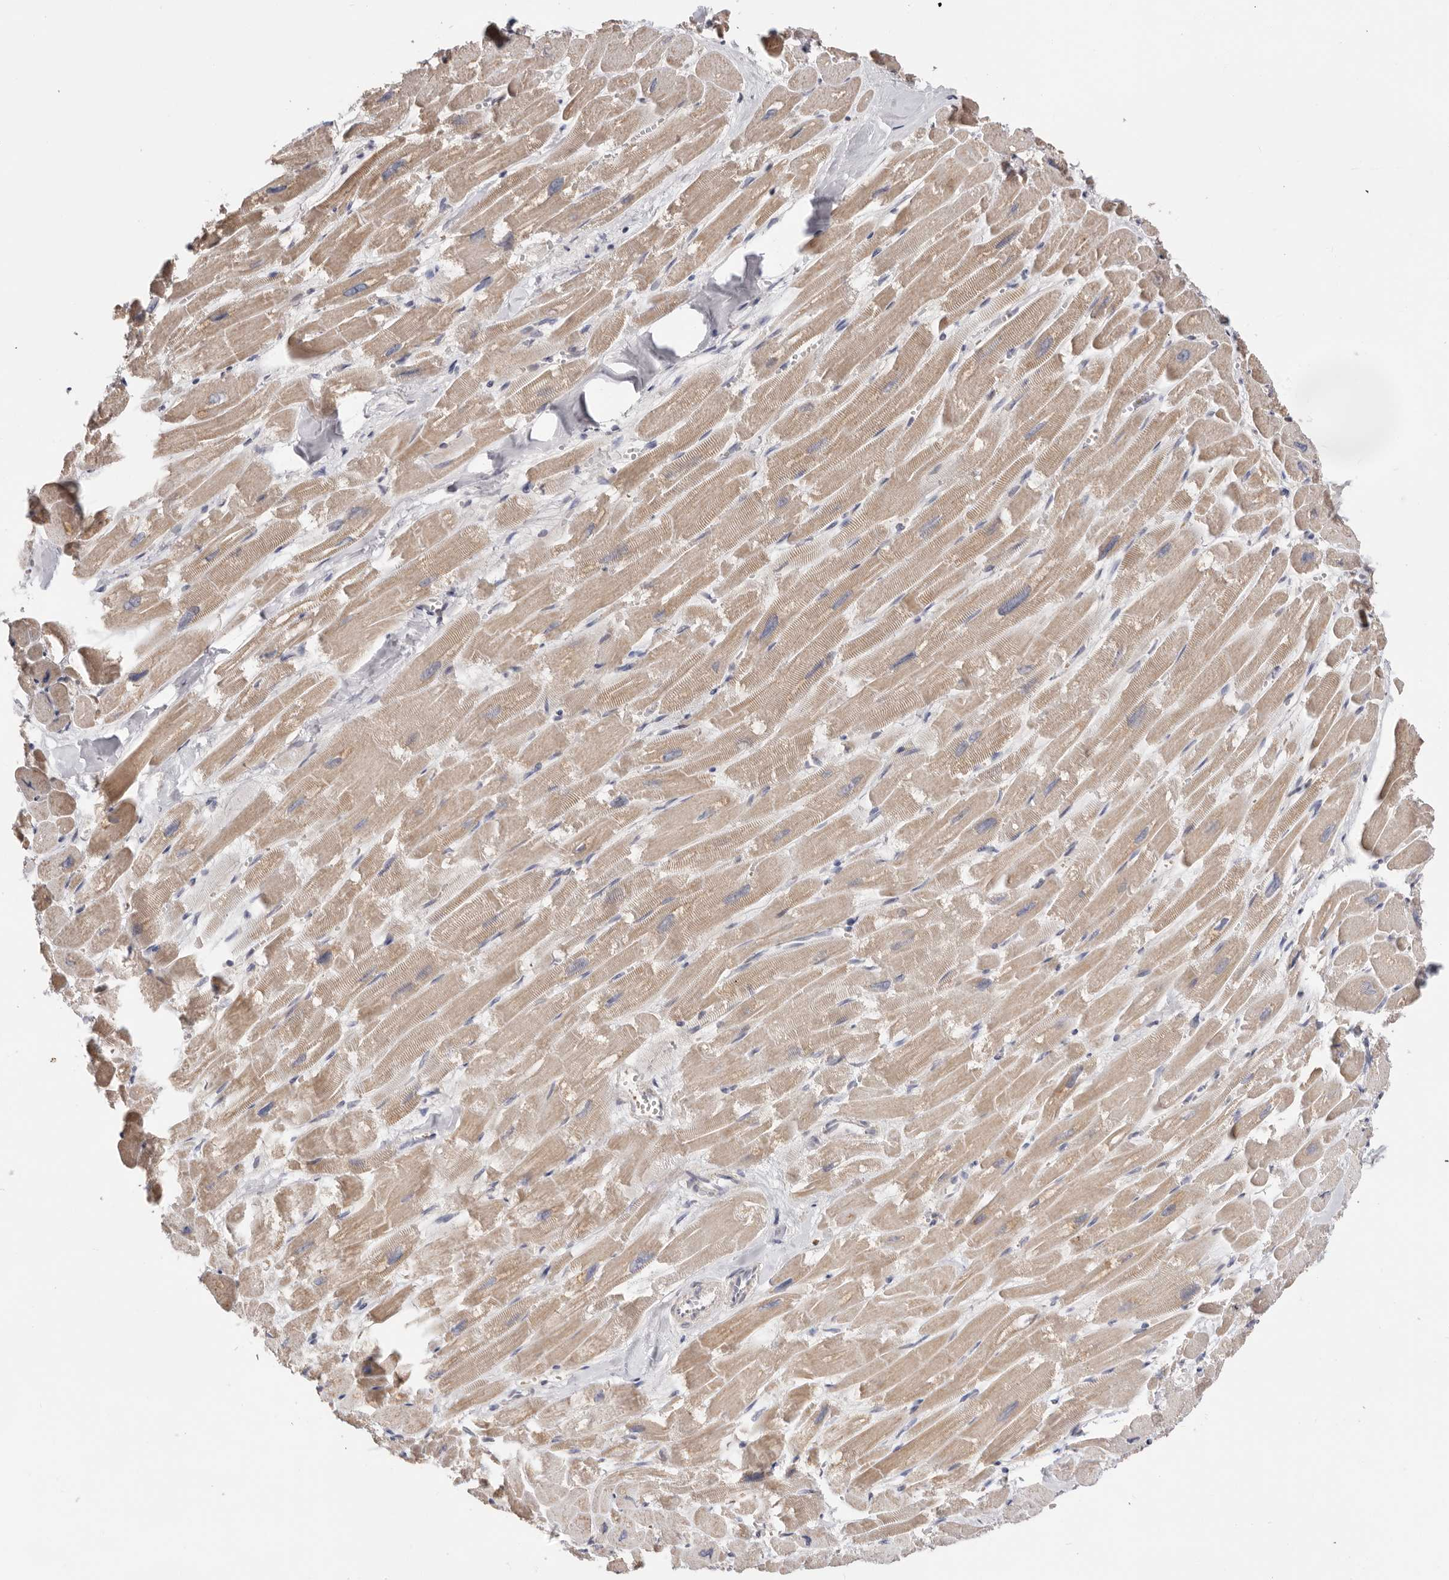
{"staining": {"intensity": "weak", "quantity": ">75%", "location": "cytoplasmic/membranous"}, "tissue": "heart muscle", "cell_type": "Cardiomyocytes", "image_type": "normal", "snomed": [{"axis": "morphology", "description": "Normal tissue, NOS"}, {"axis": "topography", "description": "Heart"}], "caption": "An IHC photomicrograph of benign tissue is shown. Protein staining in brown shows weak cytoplasmic/membranous positivity in heart muscle within cardiomyocytes.", "gene": "RNF213", "patient": {"sex": "male", "age": 54}}